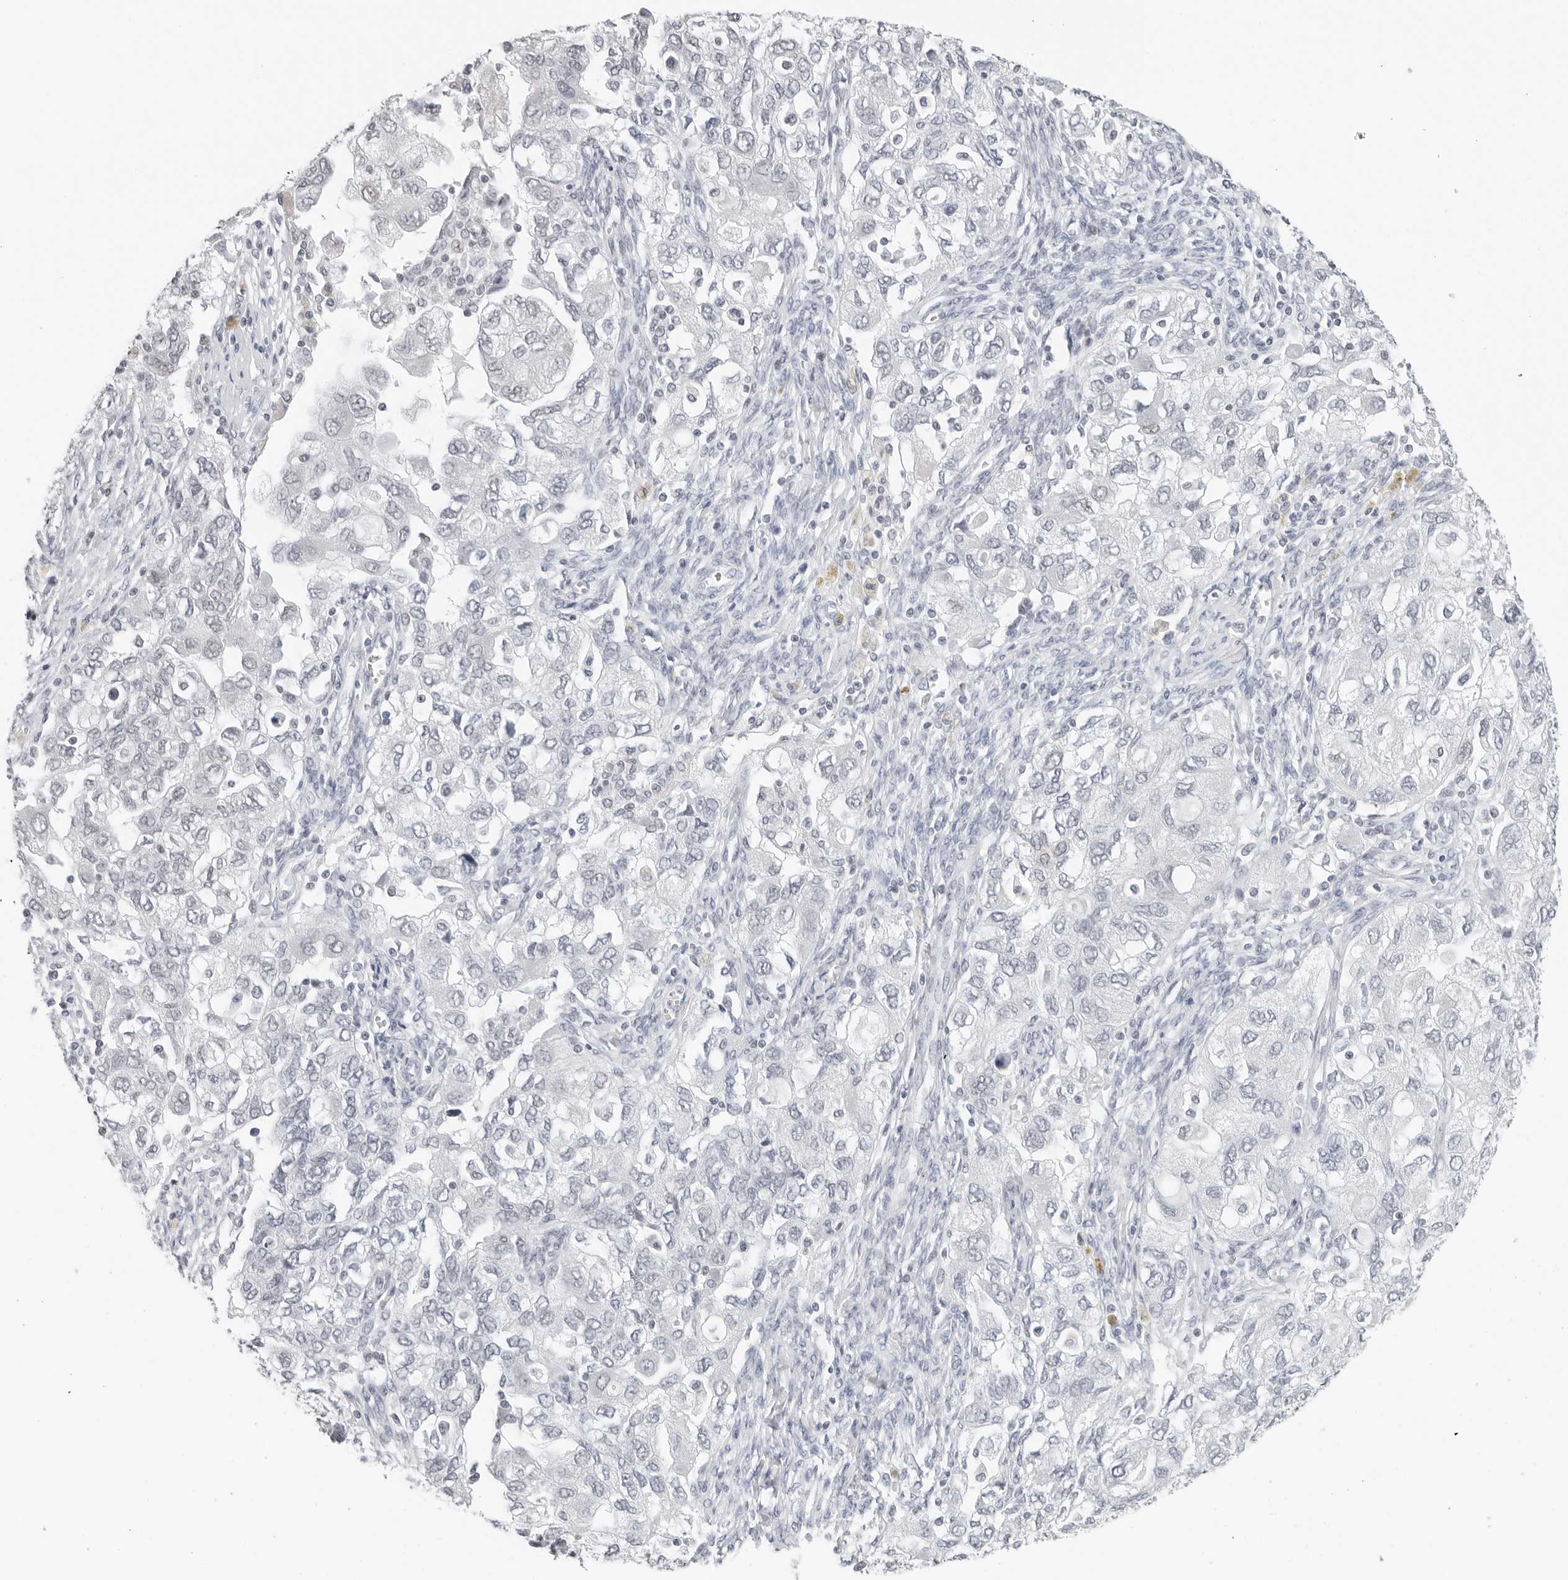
{"staining": {"intensity": "negative", "quantity": "none", "location": "none"}, "tissue": "ovarian cancer", "cell_type": "Tumor cells", "image_type": "cancer", "snomed": [{"axis": "morphology", "description": "Carcinoma, NOS"}, {"axis": "morphology", "description": "Cystadenocarcinoma, serous, NOS"}, {"axis": "topography", "description": "Ovary"}], "caption": "High magnification brightfield microscopy of ovarian cancer (serous cystadenocarcinoma) stained with DAB (brown) and counterstained with hematoxylin (blue): tumor cells show no significant expression.", "gene": "FLG2", "patient": {"sex": "female", "age": 69}}